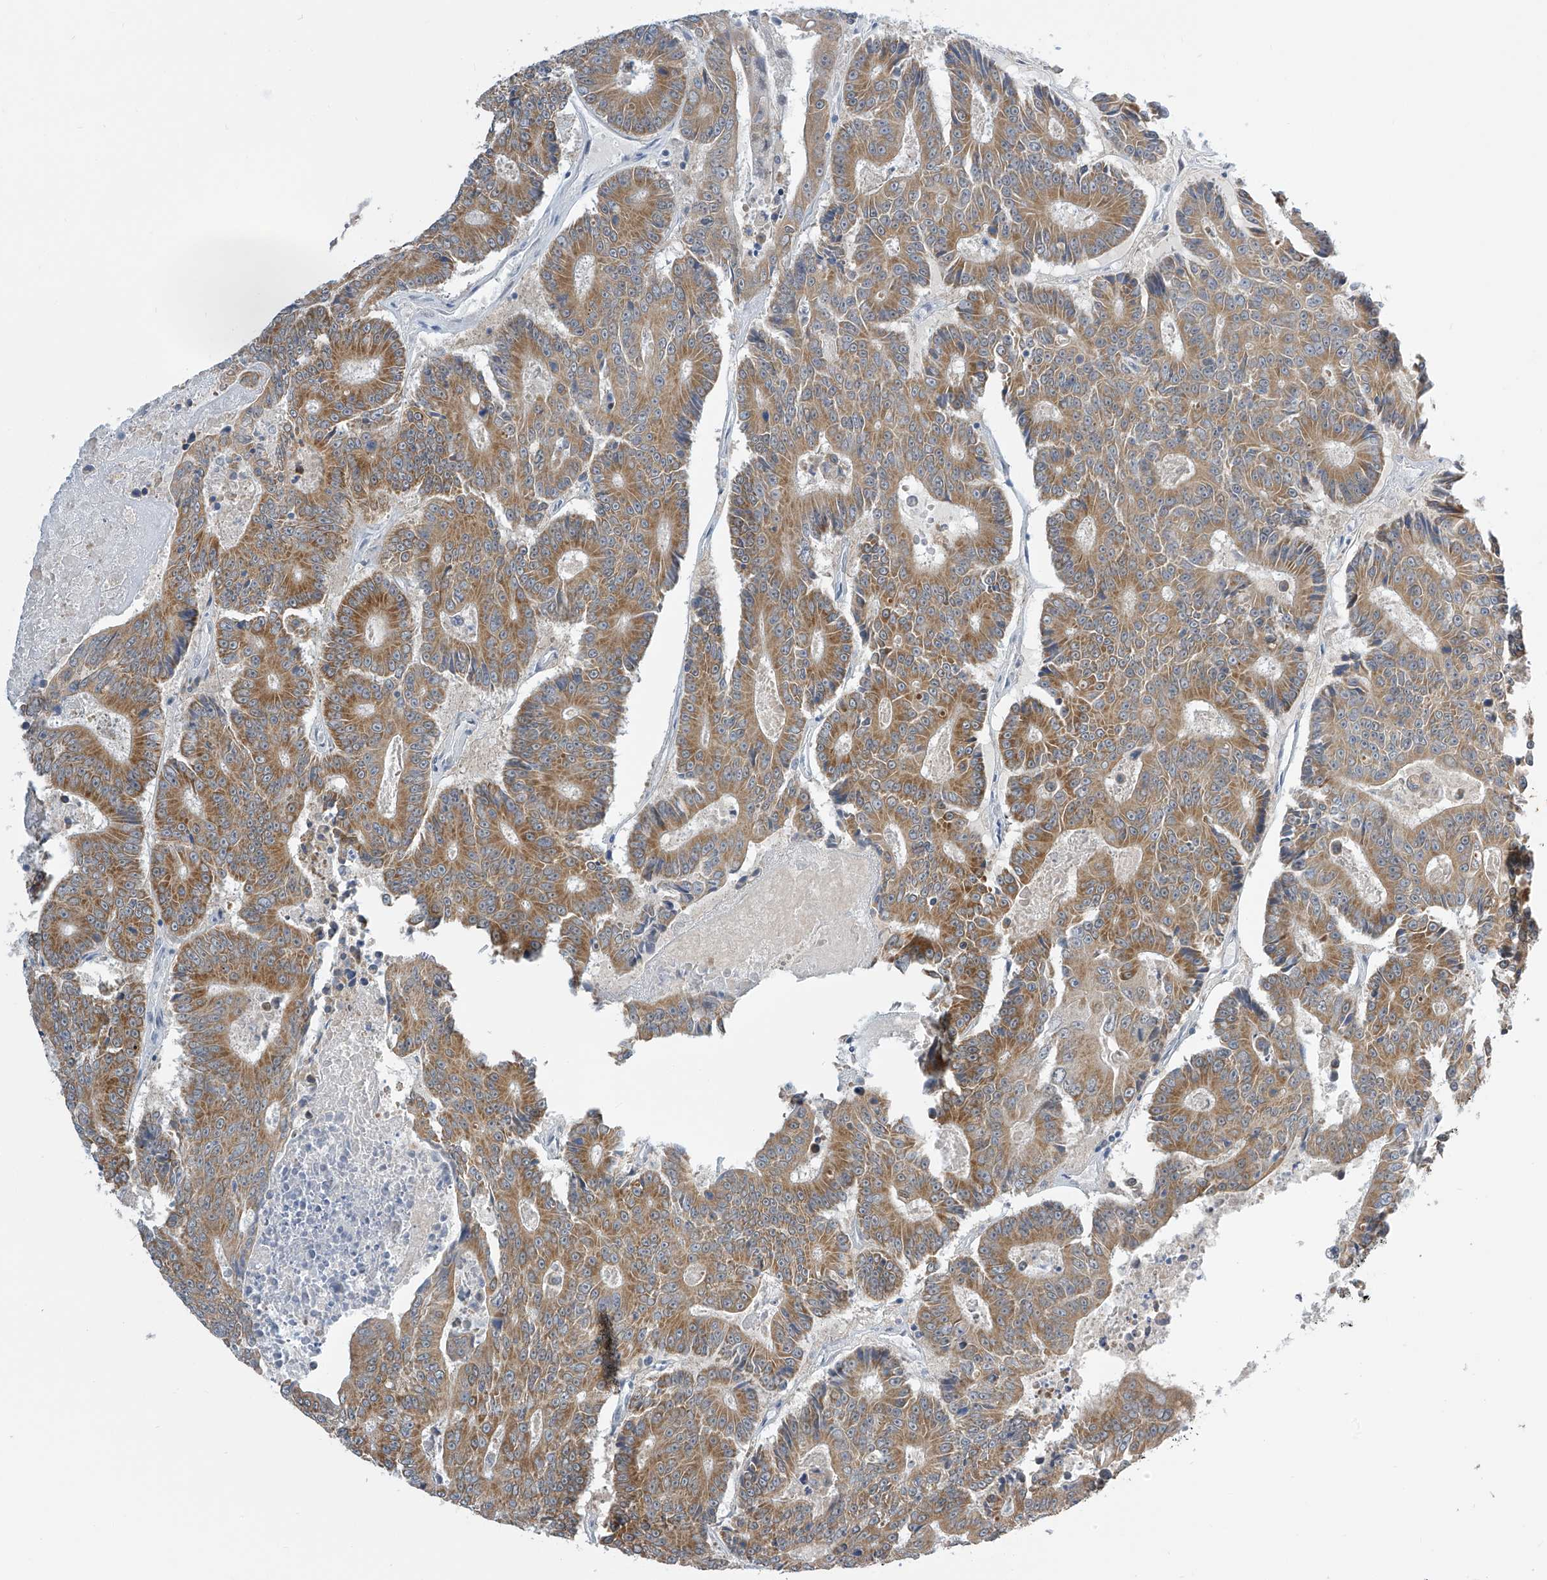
{"staining": {"intensity": "moderate", "quantity": ">75%", "location": "cytoplasmic/membranous"}, "tissue": "colorectal cancer", "cell_type": "Tumor cells", "image_type": "cancer", "snomed": [{"axis": "morphology", "description": "Adenocarcinoma, NOS"}, {"axis": "topography", "description": "Colon"}], "caption": "IHC (DAB) staining of human colorectal adenocarcinoma reveals moderate cytoplasmic/membranous protein staining in approximately >75% of tumor cells.", "gene": "APLF", "patient": {"sex": "male", "age": 83}}